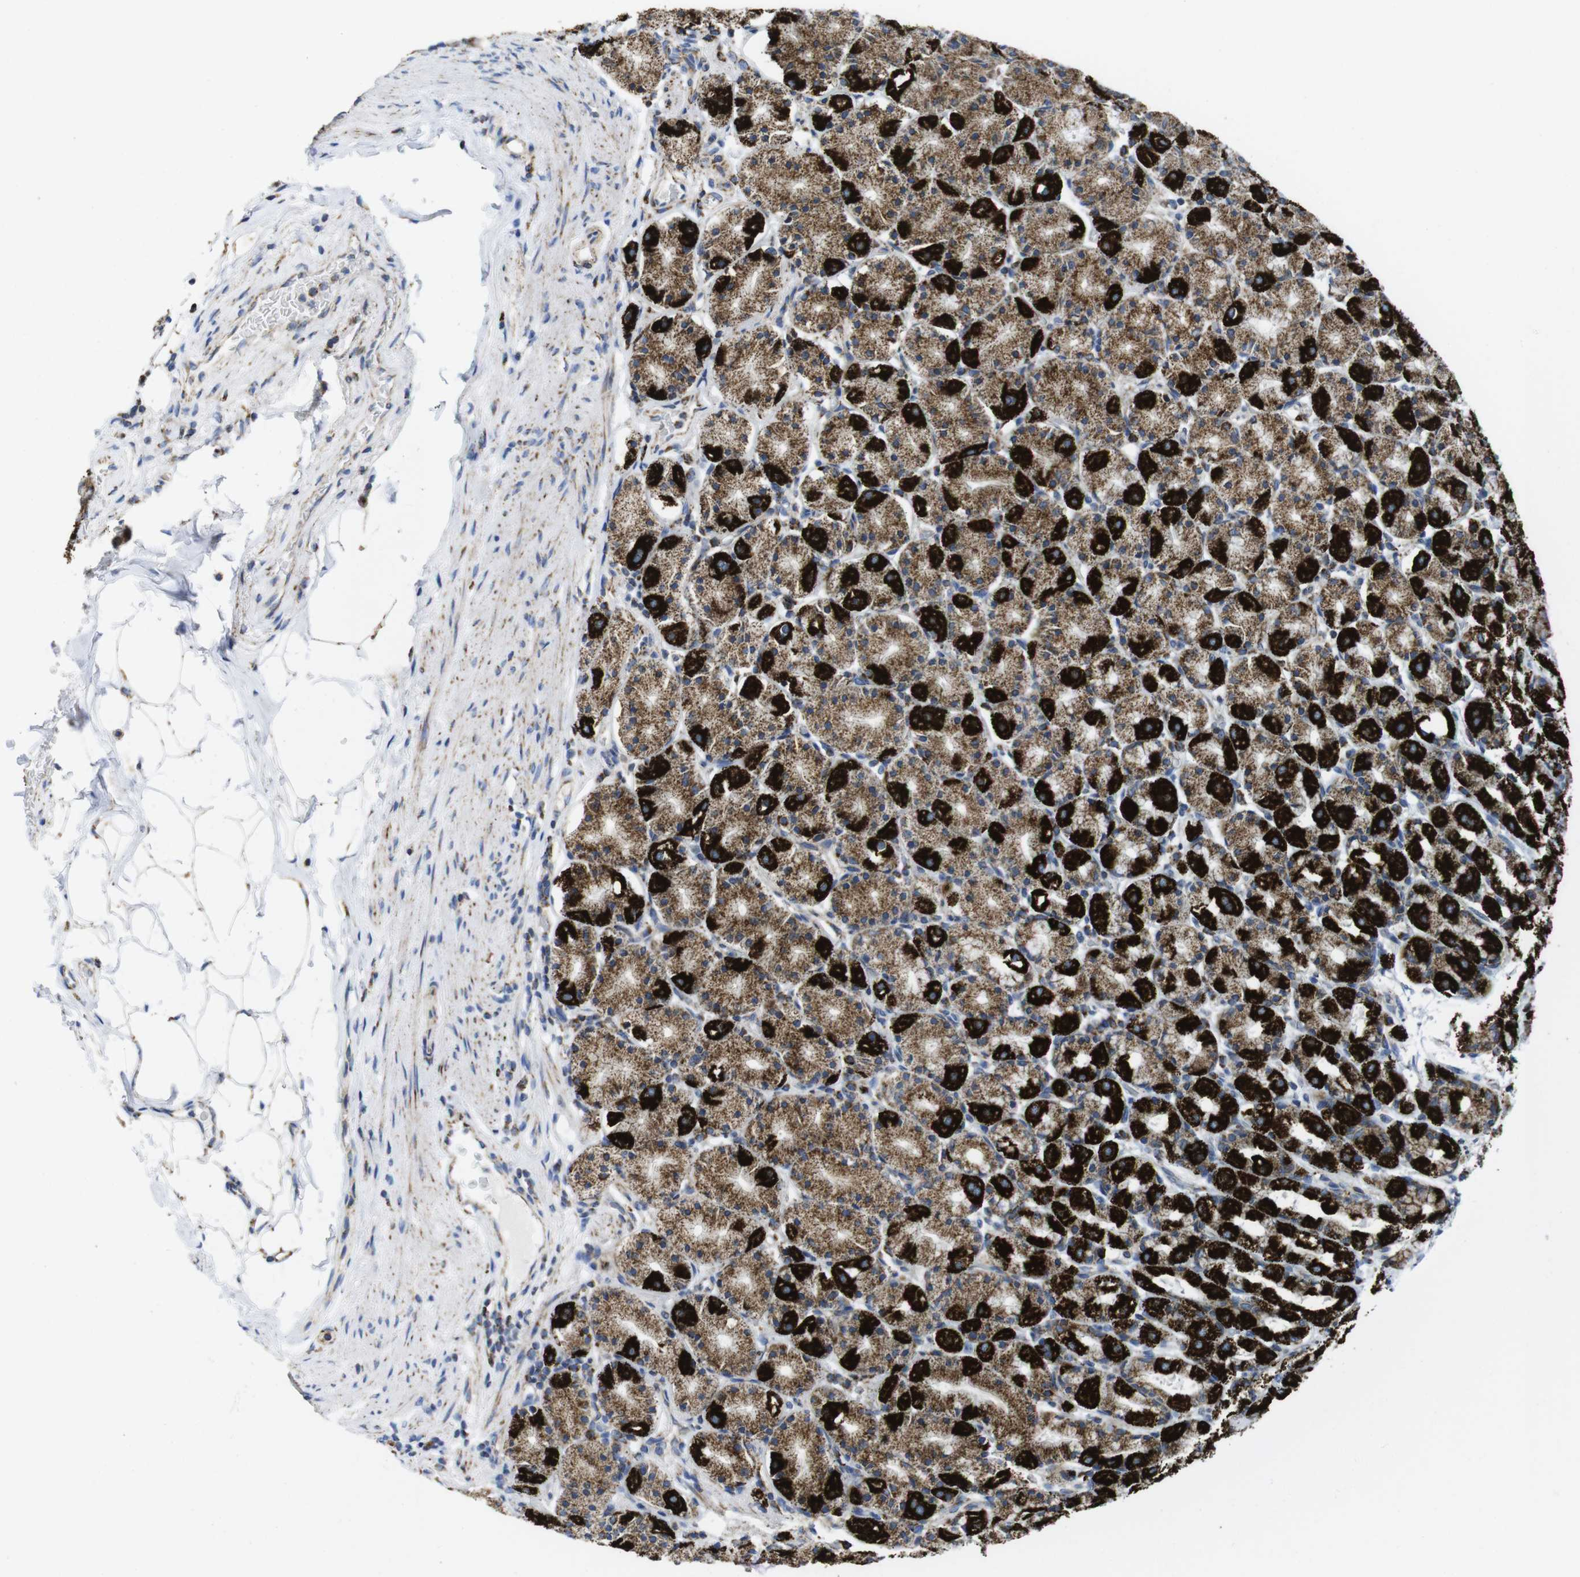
{"staining": {"intensity": "strong", "quantity": ">75%", "location": "cytoplasmic/membranous"}, "tissue": "stomach", "cell_type": "Glandular cells", "image_type": "normal", "snomed": [{"axis": "morphology", "description": "Normal tissue, NOS"}, {"axis": "topography", "description": "Stomach, upper"}], "caption": "Approximately >75% of glandular cells in benign human stomach display strong cytoplasmic/membranous protein expression as visualized by brown immunohistochemical staining.", "gene": "TMEM192", "patient": {"sex": "male", "age": 68}}